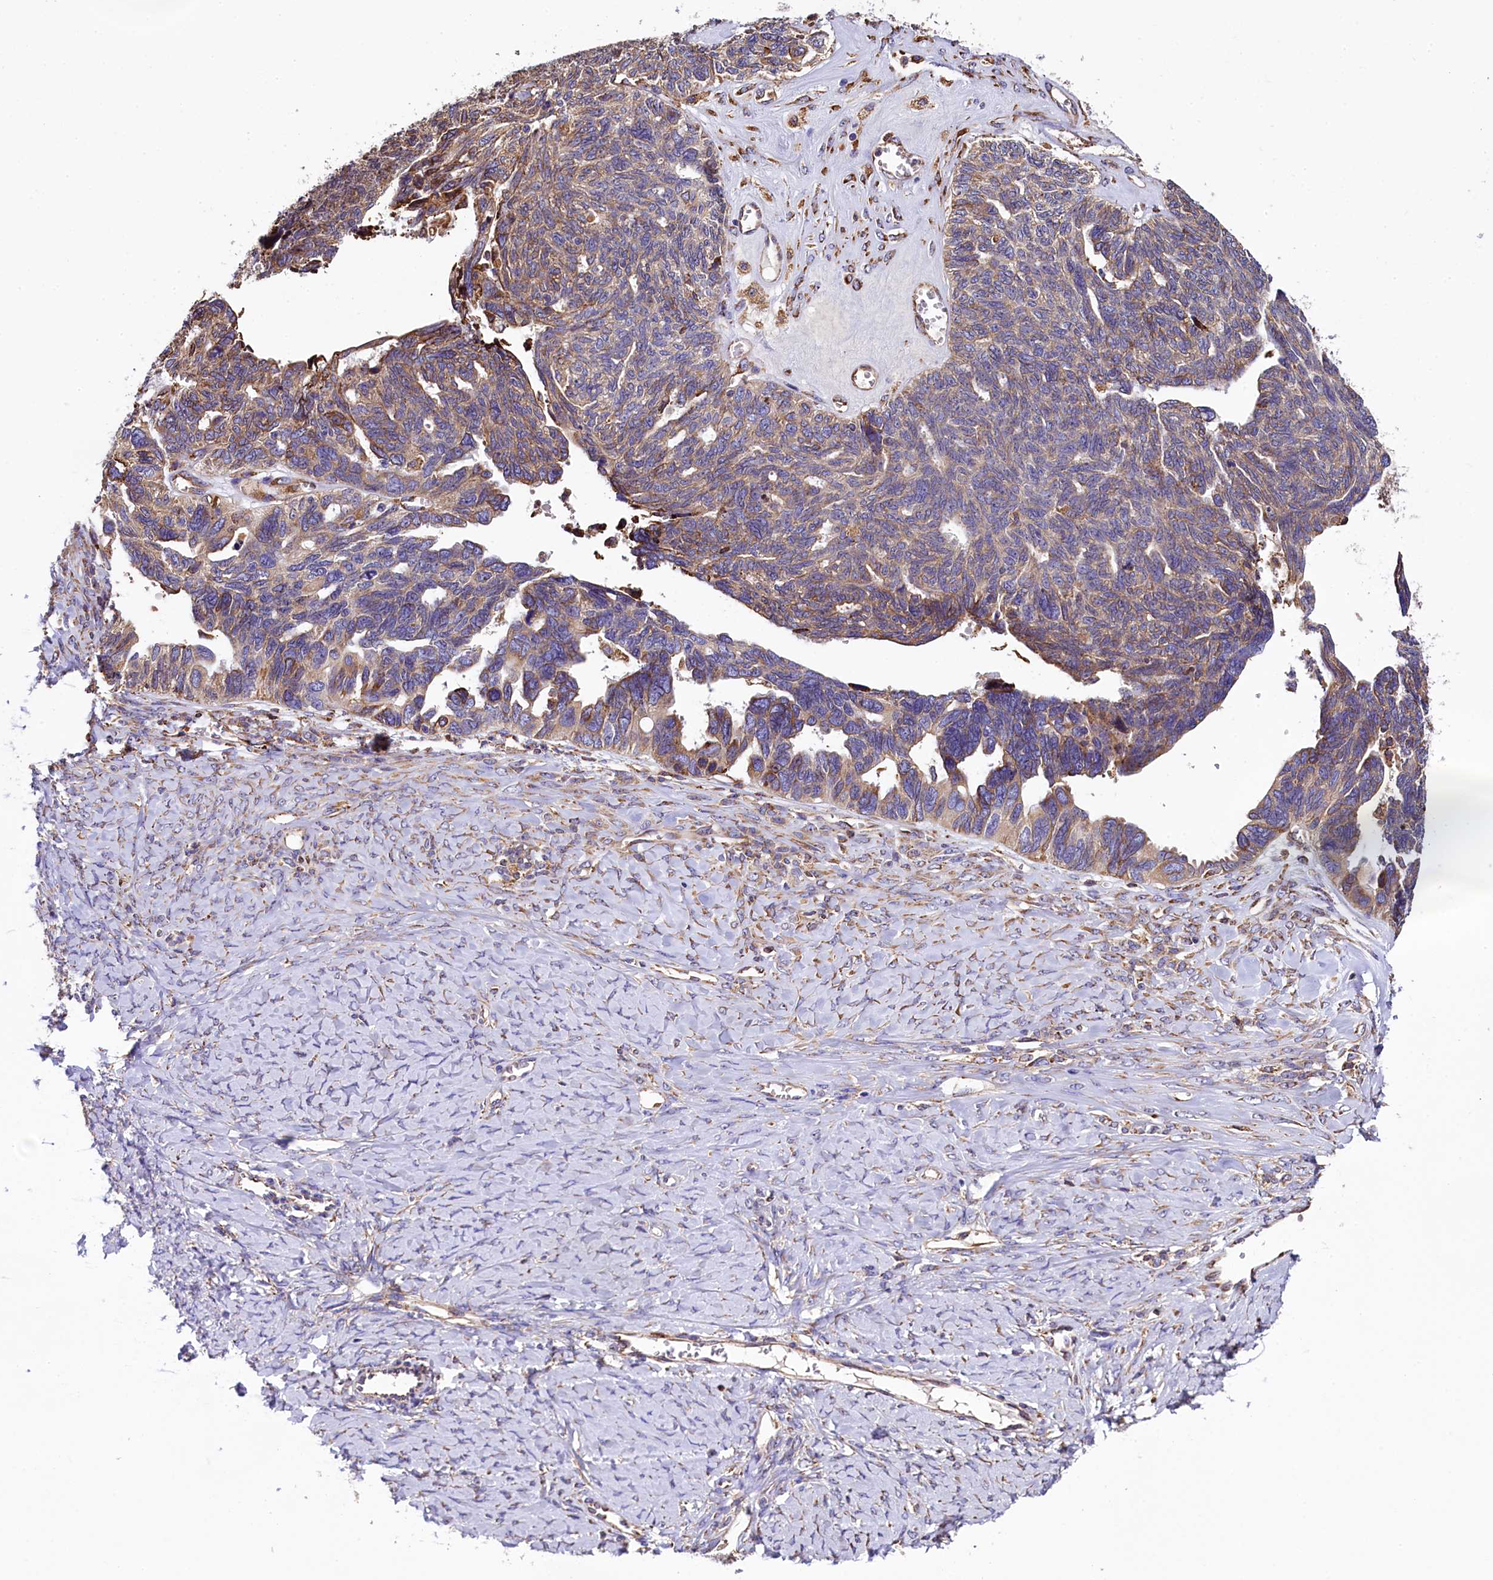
{"staining": {"intensity": "weak", "quantity": "25%-75%", "location": "cytoplasmic/membranous"}, "tissue": "ovarian cancer", "cell_type": "Tumor cells", "image_type": "cancer", "snomed": [{"axis": "morphology", "description": "Cystadenocarcinoma, serous, NOS"}, {"axis": "topography", "description": "Ovary"}], "caption": "The immunohistochemical stain shows weak cytoplasmic/membranous expression in tumor cells of ovarian cancer tissue.", "gene": "CAPS2", "patient": {"sex": "female", "age": 79}}